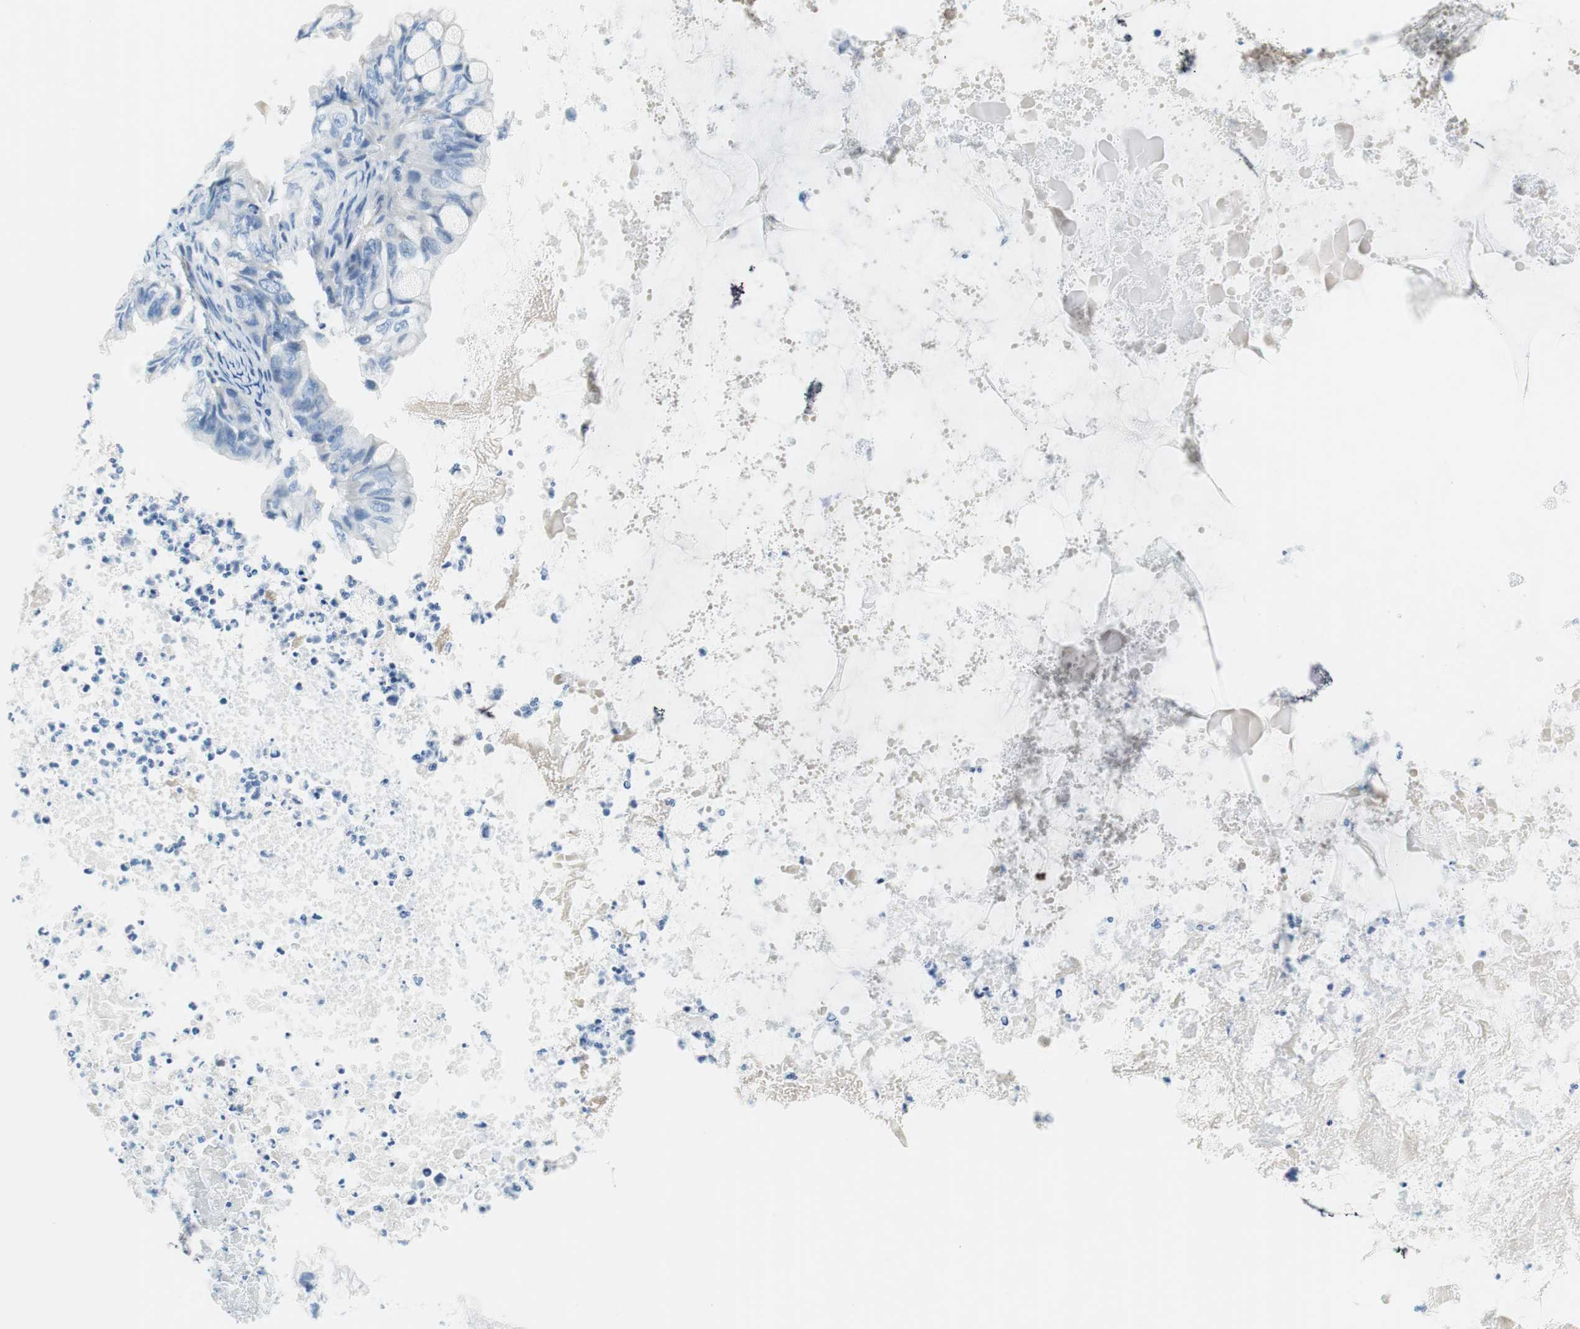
{"staining": {"intensity": "negative", "quantity": "none", "location": "none"}, "tissue": "ovarian cancer", "cell_type": "Tumor cells", "image_type": "cancer", "snomed": [{"axis": "morphology", "description": "Cystadenocarcinoma, mucinous, NOS"}, {"axis": "topography", "description": "Ovary"}], "caption": "Immunohistochemistry (IHC) micrograph of ovarian cancer stained for a protein (brown), which displays no expression in tumor cells. Brightfield microscopy of immunohistochemistry (IHC) stained with DAB (brown) and hematoxylin (blue), captured at high magnification.", "gene": "MYH1", "patient": {"sex": "female", "age": 80}}